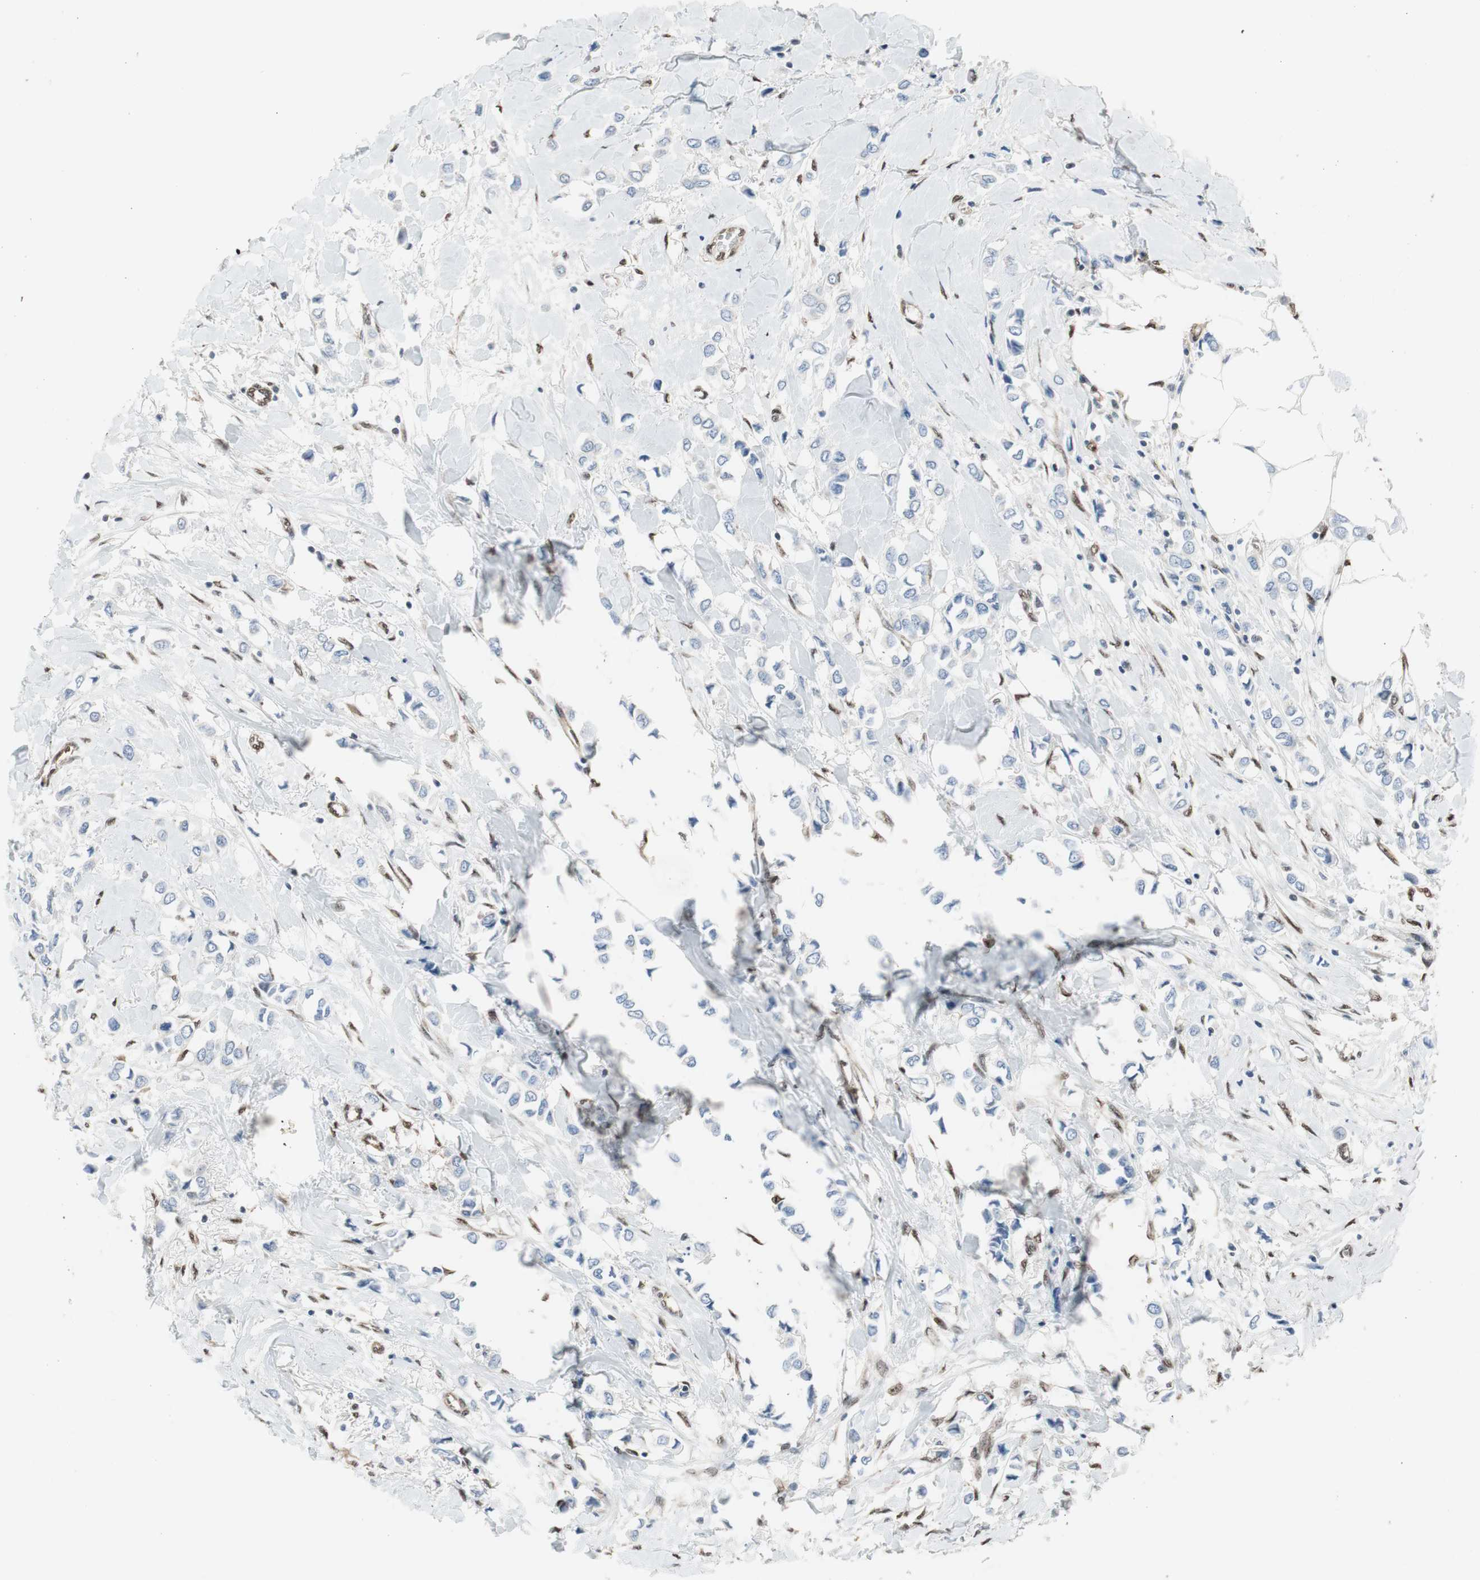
{"staining": {"intensity": "negative", "quantity": "none", "location": "none"}, "tissue": "breast cancer", "cell_type": "Tumor cells", "image_type": "cancer", "snomed": [{"axis": "morphology", "description": "Lobular carcinoma"}, {"axis": "topography", "description": "Breast"}], "caption": "There is no significant positivity in tumor cells of breast cancer (lobular carcinoma).", "gene": "PML", "patient": {"sex": "female", "age": 51}}